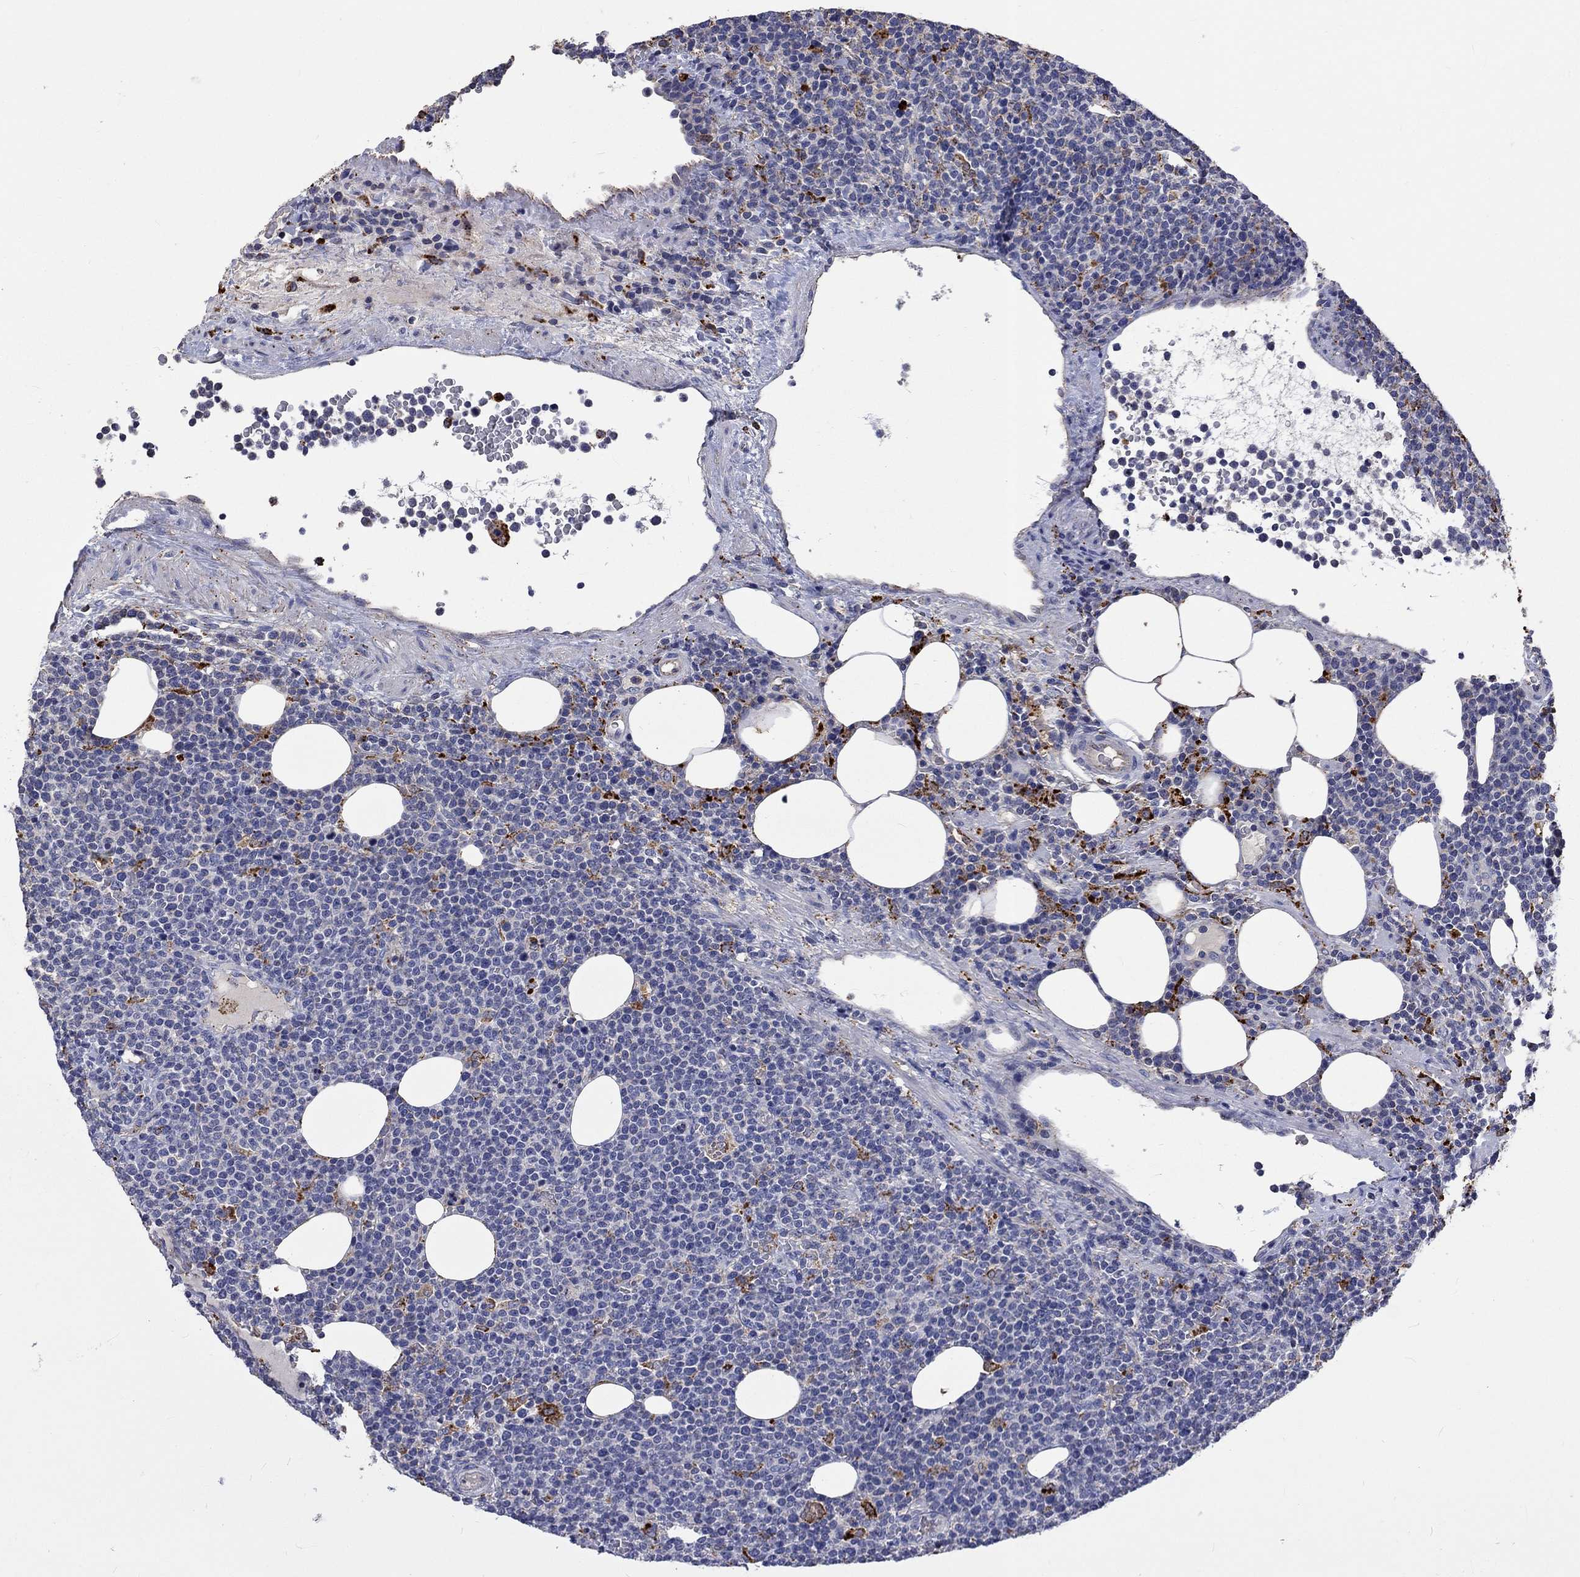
{"staining": {"intensity": "strong", "quantity": "<25%", "location": "cytoplasmic/membranous"}, "tissue": "lymphoma", "cell_type": "Tumor cells", "image_type": "cancer", "snomed": [{"axis": "morphology", "description": "Malignant lymphoma, non-Hodgkin's type, High grade"}, {"axis": "topography", "description": "Lymph node"}], "caption": "The photomicrograph exhibits a brown stain indicating the presence of a protein in the cytoplasmic/membranous of tumor cells in lymphoma.", "gene": "CTSB", "patient": {"sex": "male", "age": 61}}